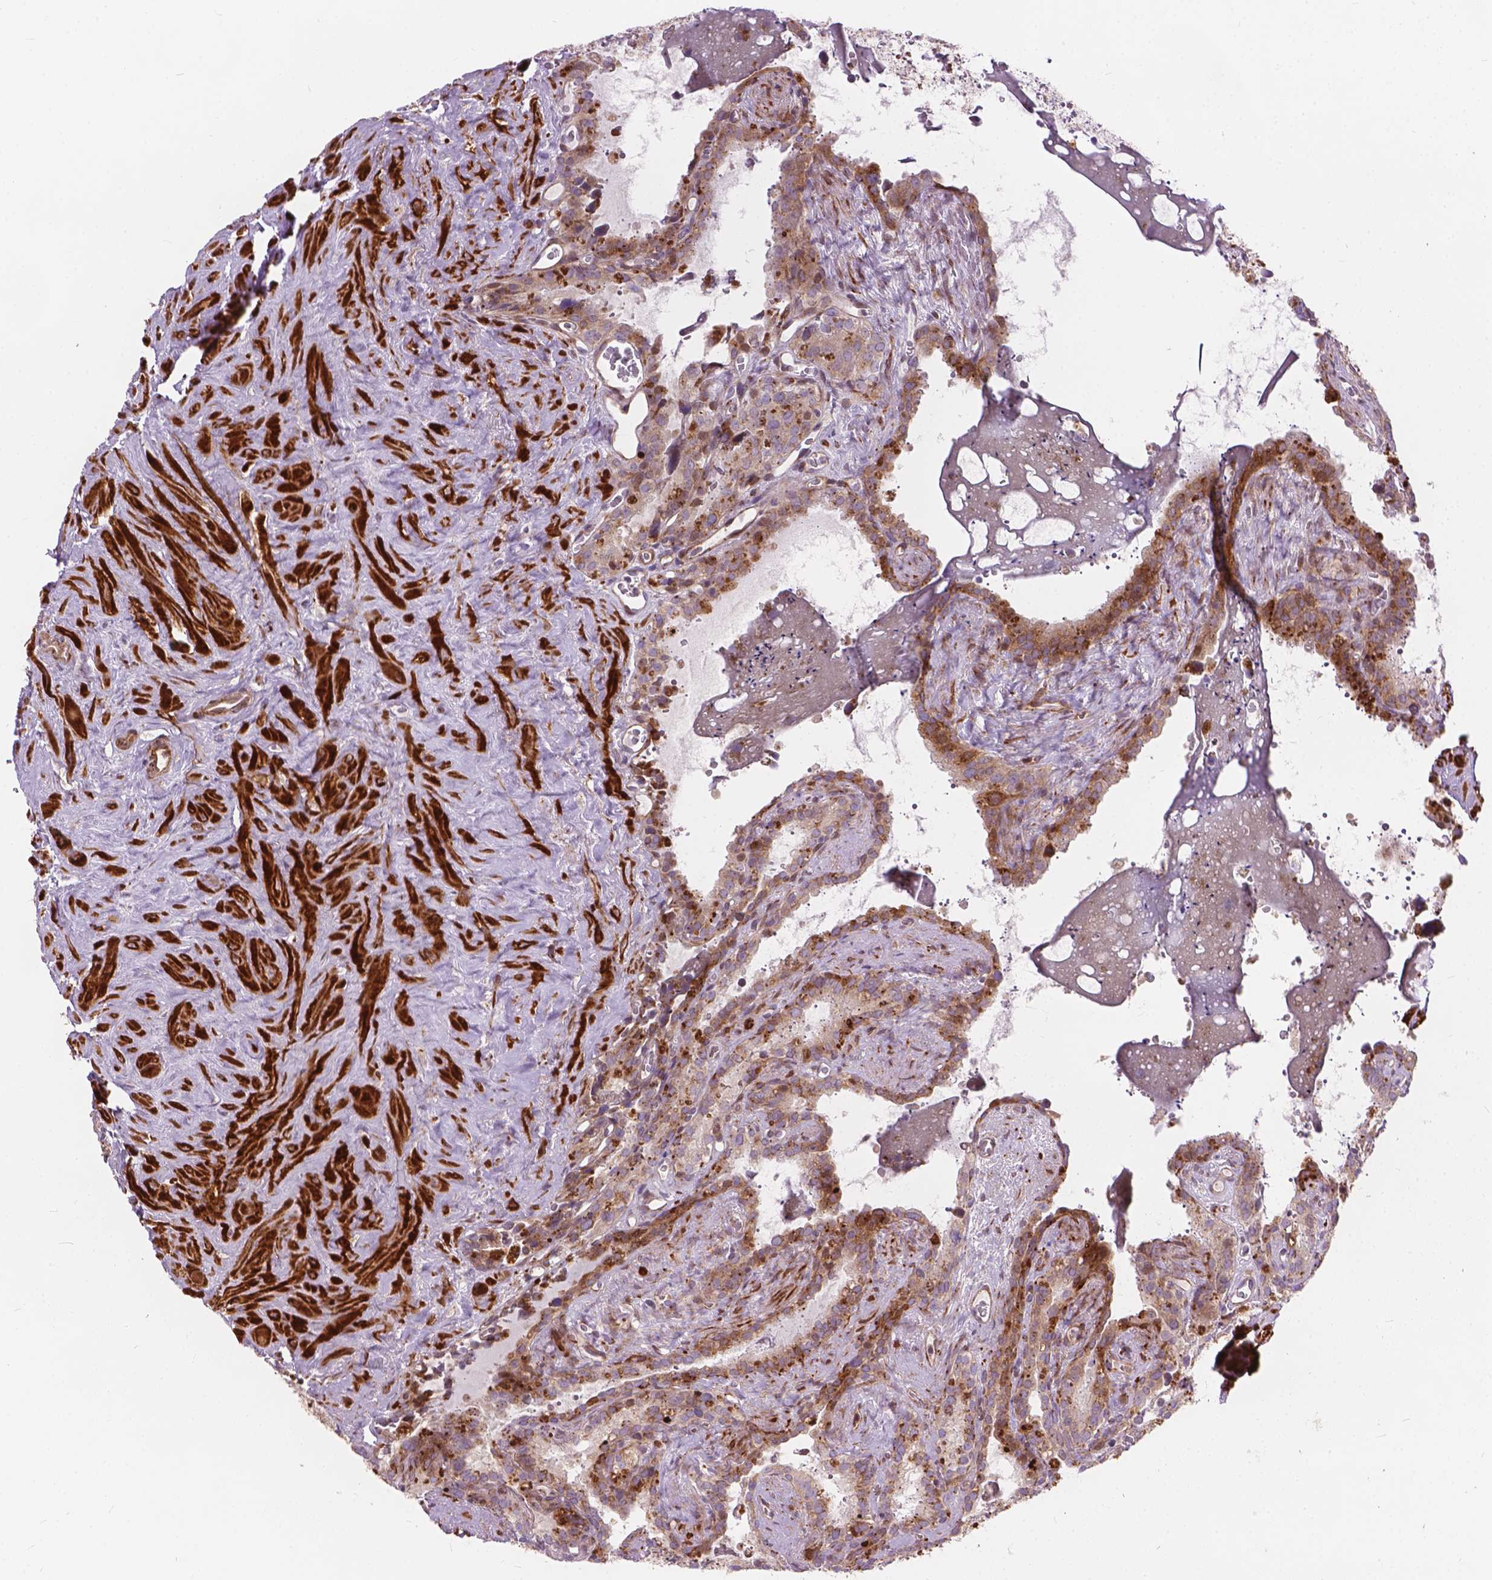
{"staining": {"intensity": "weak", "quantity": ">75%", "location": "cytoplasmic/membranous"}, "tissue": "seminal vesicle", "cell_type": "Glandular cells", "image_type": "normal", "snomed": [{"axis": "morphology", "description": "Normal tissue, NOS"}, {"axis": "topography", "description": "Prostate"}, {"axis": "topography", "description": "Seminal veicle"}], "caption": "Immunohistochemistry image of unremarkable seminal vesicle: seminal vesicle stained using IHC shows low levels of weak protein expression localized specifically in the cytoplasmic/membranous of glandular cells, appearing as a cytoplasmic/membranous brown color.", "gene": "MORN1", "patient": {"sex": "male", "age": 71}}